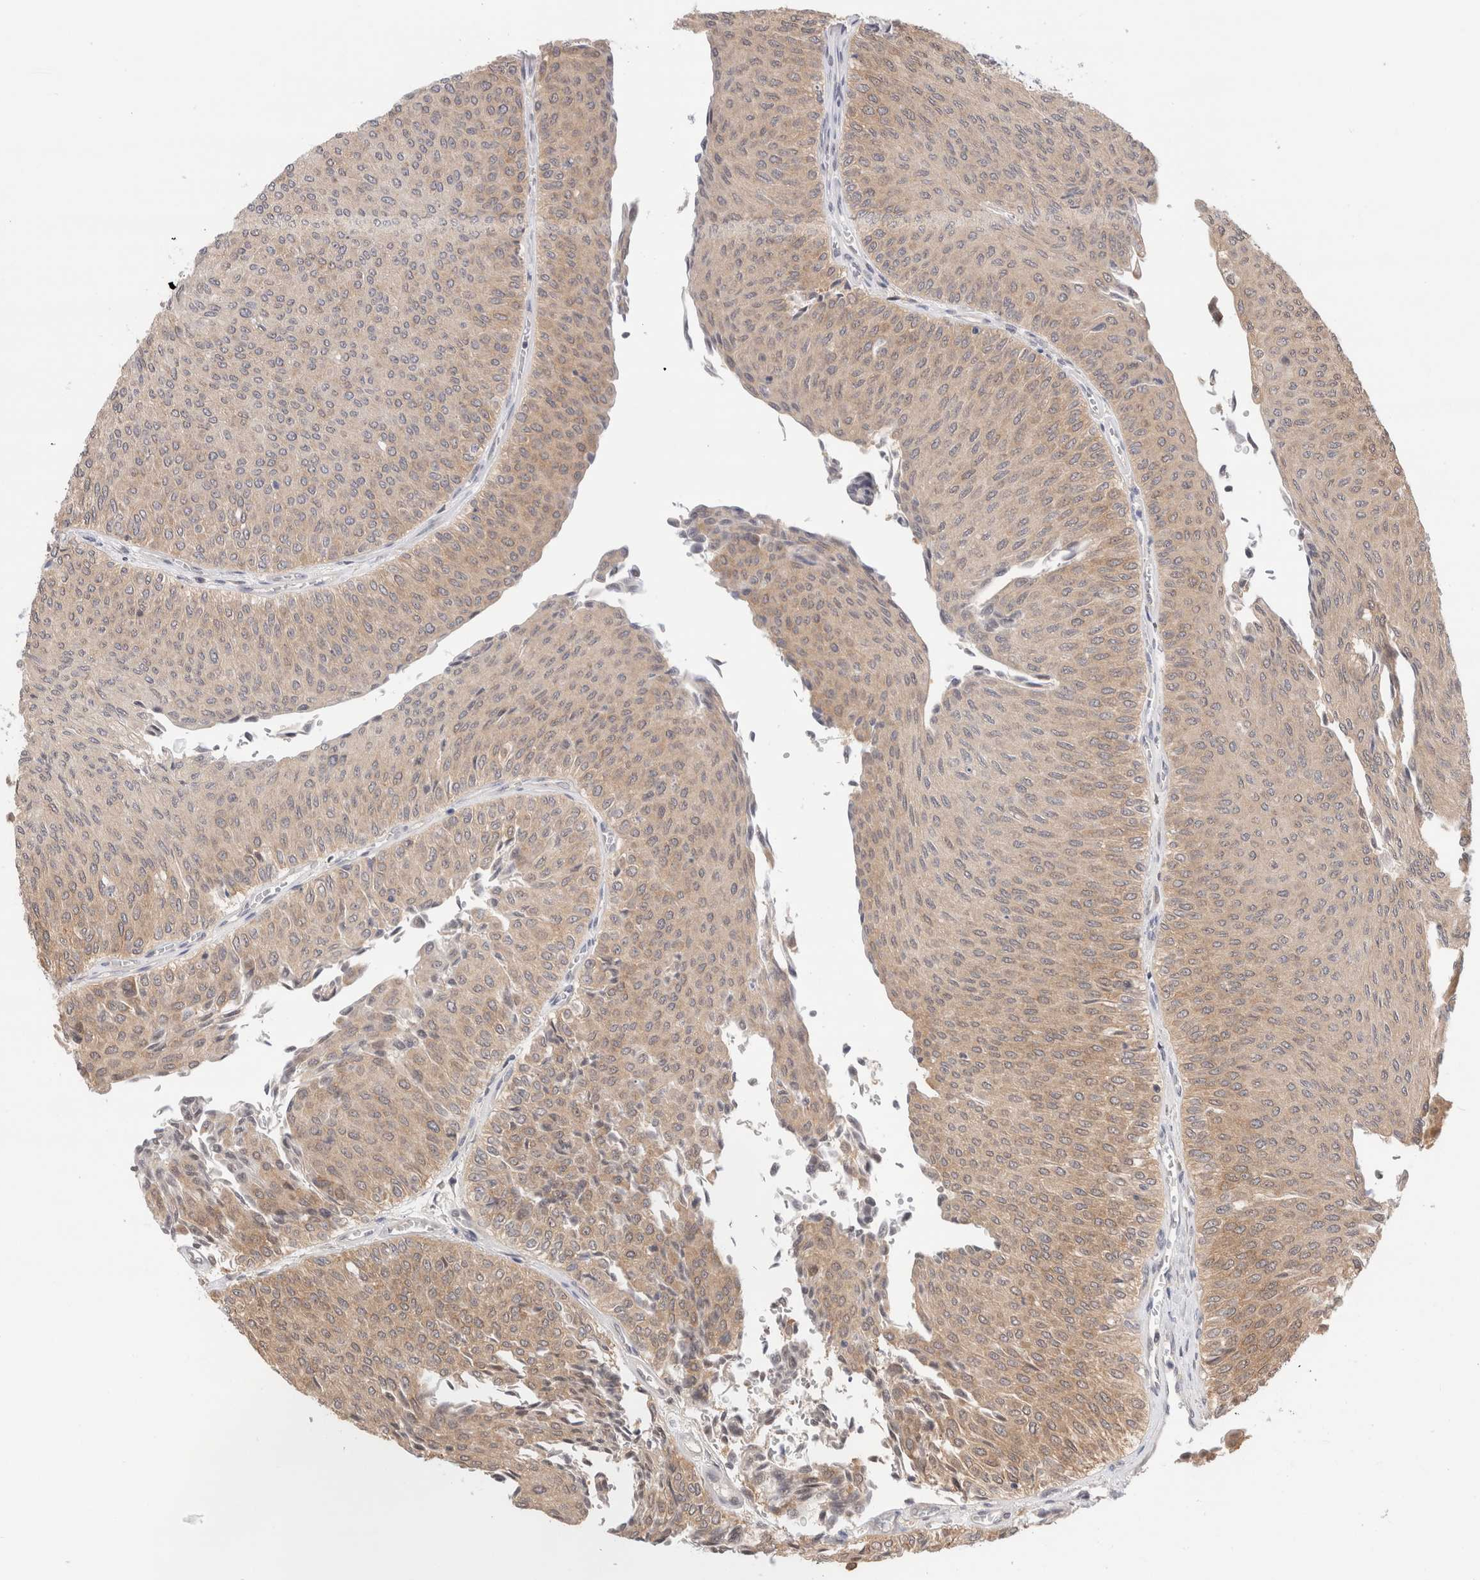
{"staining": {"intensity": "weak", "quantity": ">75%", "location": "cytoplasmic/membranous"}, "tissue": "urothelial cancer", "cell_type": "Tumor cells", "image_type": "cancer", "snomed": [{"axis": "morphology", "description": "Urothelial carcinoma, Low grade"}, {"axis": "topography", "description": "Urinary bladder"}], "caption": "High-magnification brightfield microscopy of urothelial carcinoma (low-grade) stained with DAB (brown) and counterstained with hematoxylin (blue). tumor cells exhibit weak cytoplasmic/membranous staining is appreciated in about>75% of cells. Using DAB (brown) and hematoxylin (blue) stains, captured at high magnification using brightfield microscopy.", "gene": "C17orf97", "patient": {"sex": "male", "age": 78}}